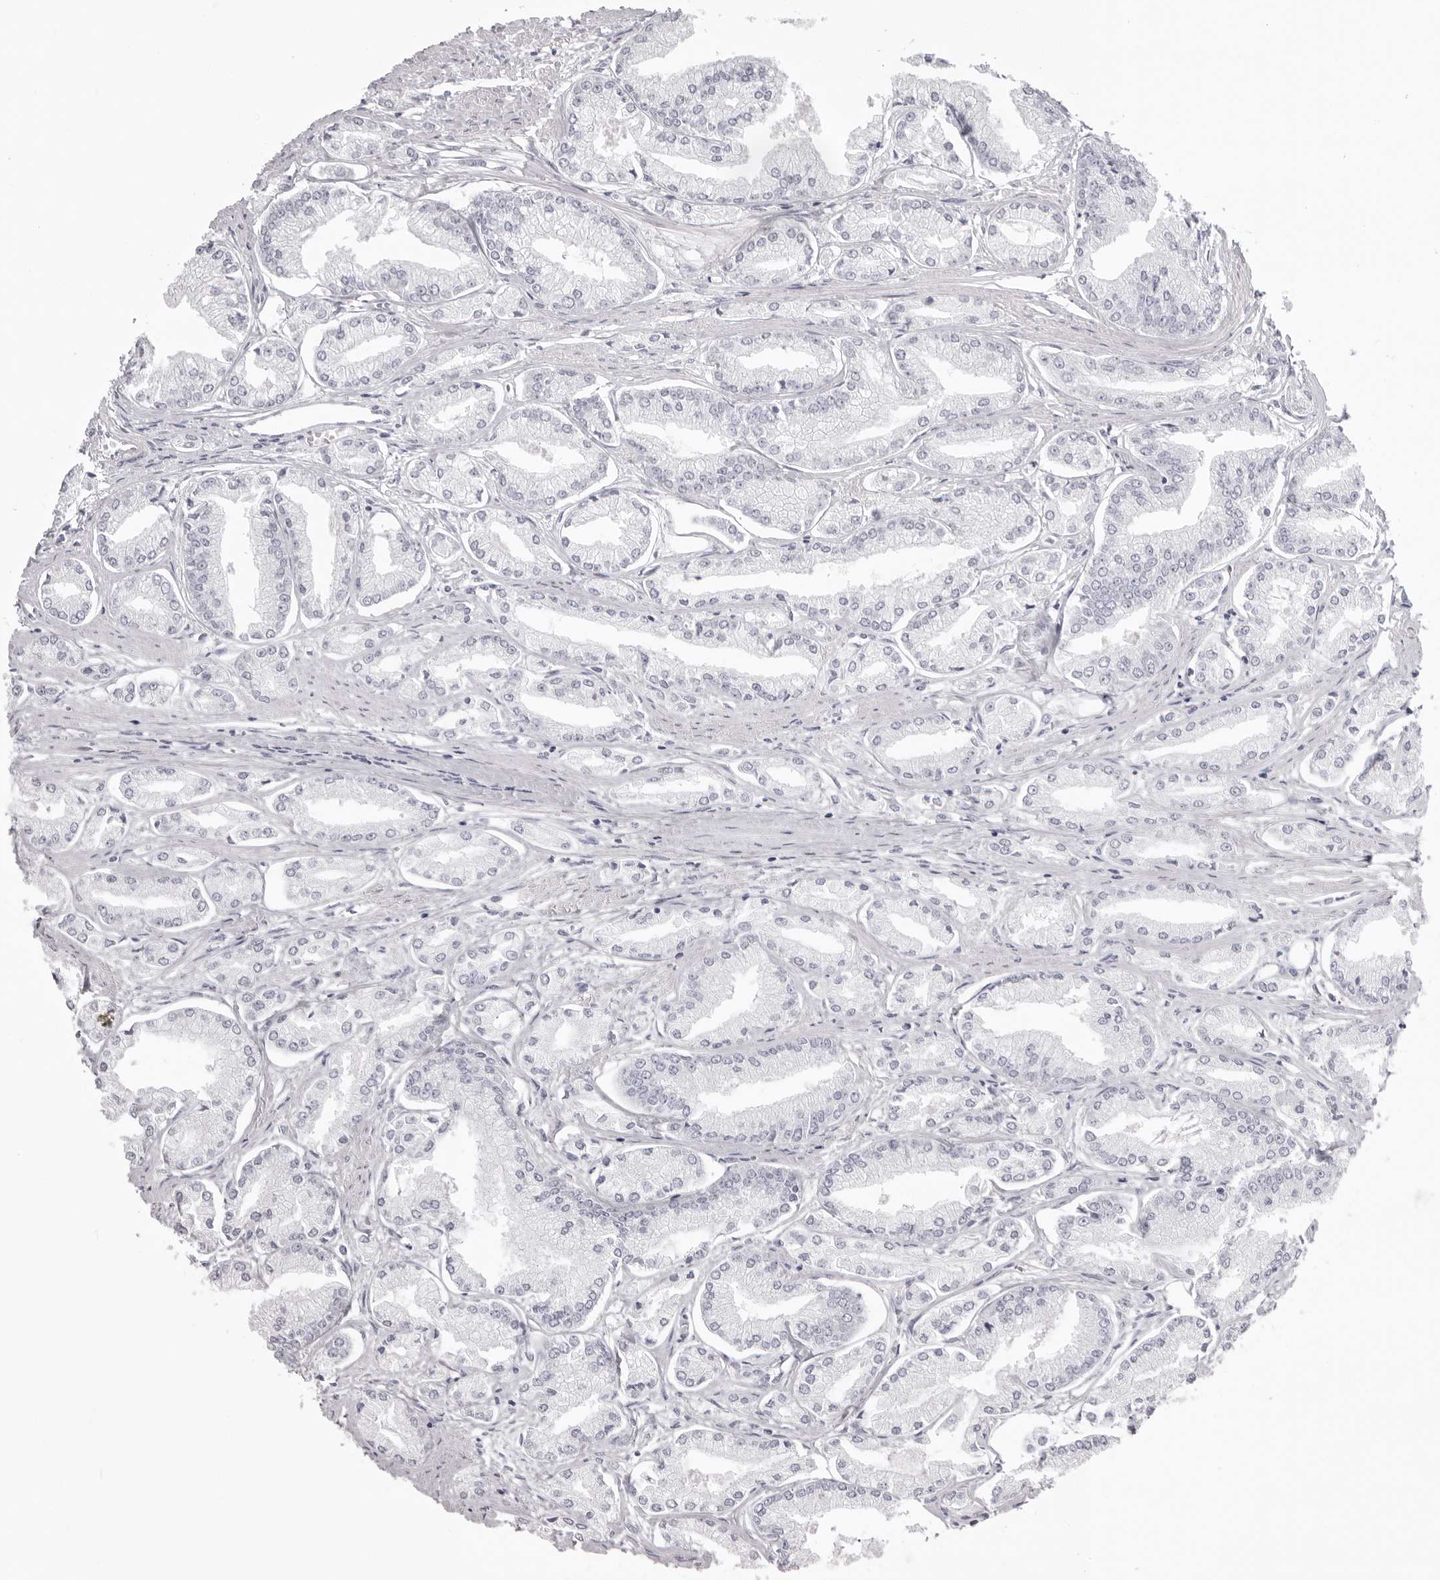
{"staining": {"intensity": "negative", "quantity": "none", "location": "none"}, "tissue": "prostate cancer", "cell_type": "Tumor cells", "image_type": "cancer", "snomed": [{"axis": "morphology", "description": "Adenocarcinoma, Low grade"}, {"axis": "topography", "description": "Prostate"}], "caption": "The photomicrograph reveals no significant staining in tumor cells of prostate cancer.", "gene": "CST1", "patient": {"sex": "male", "age": 52}}